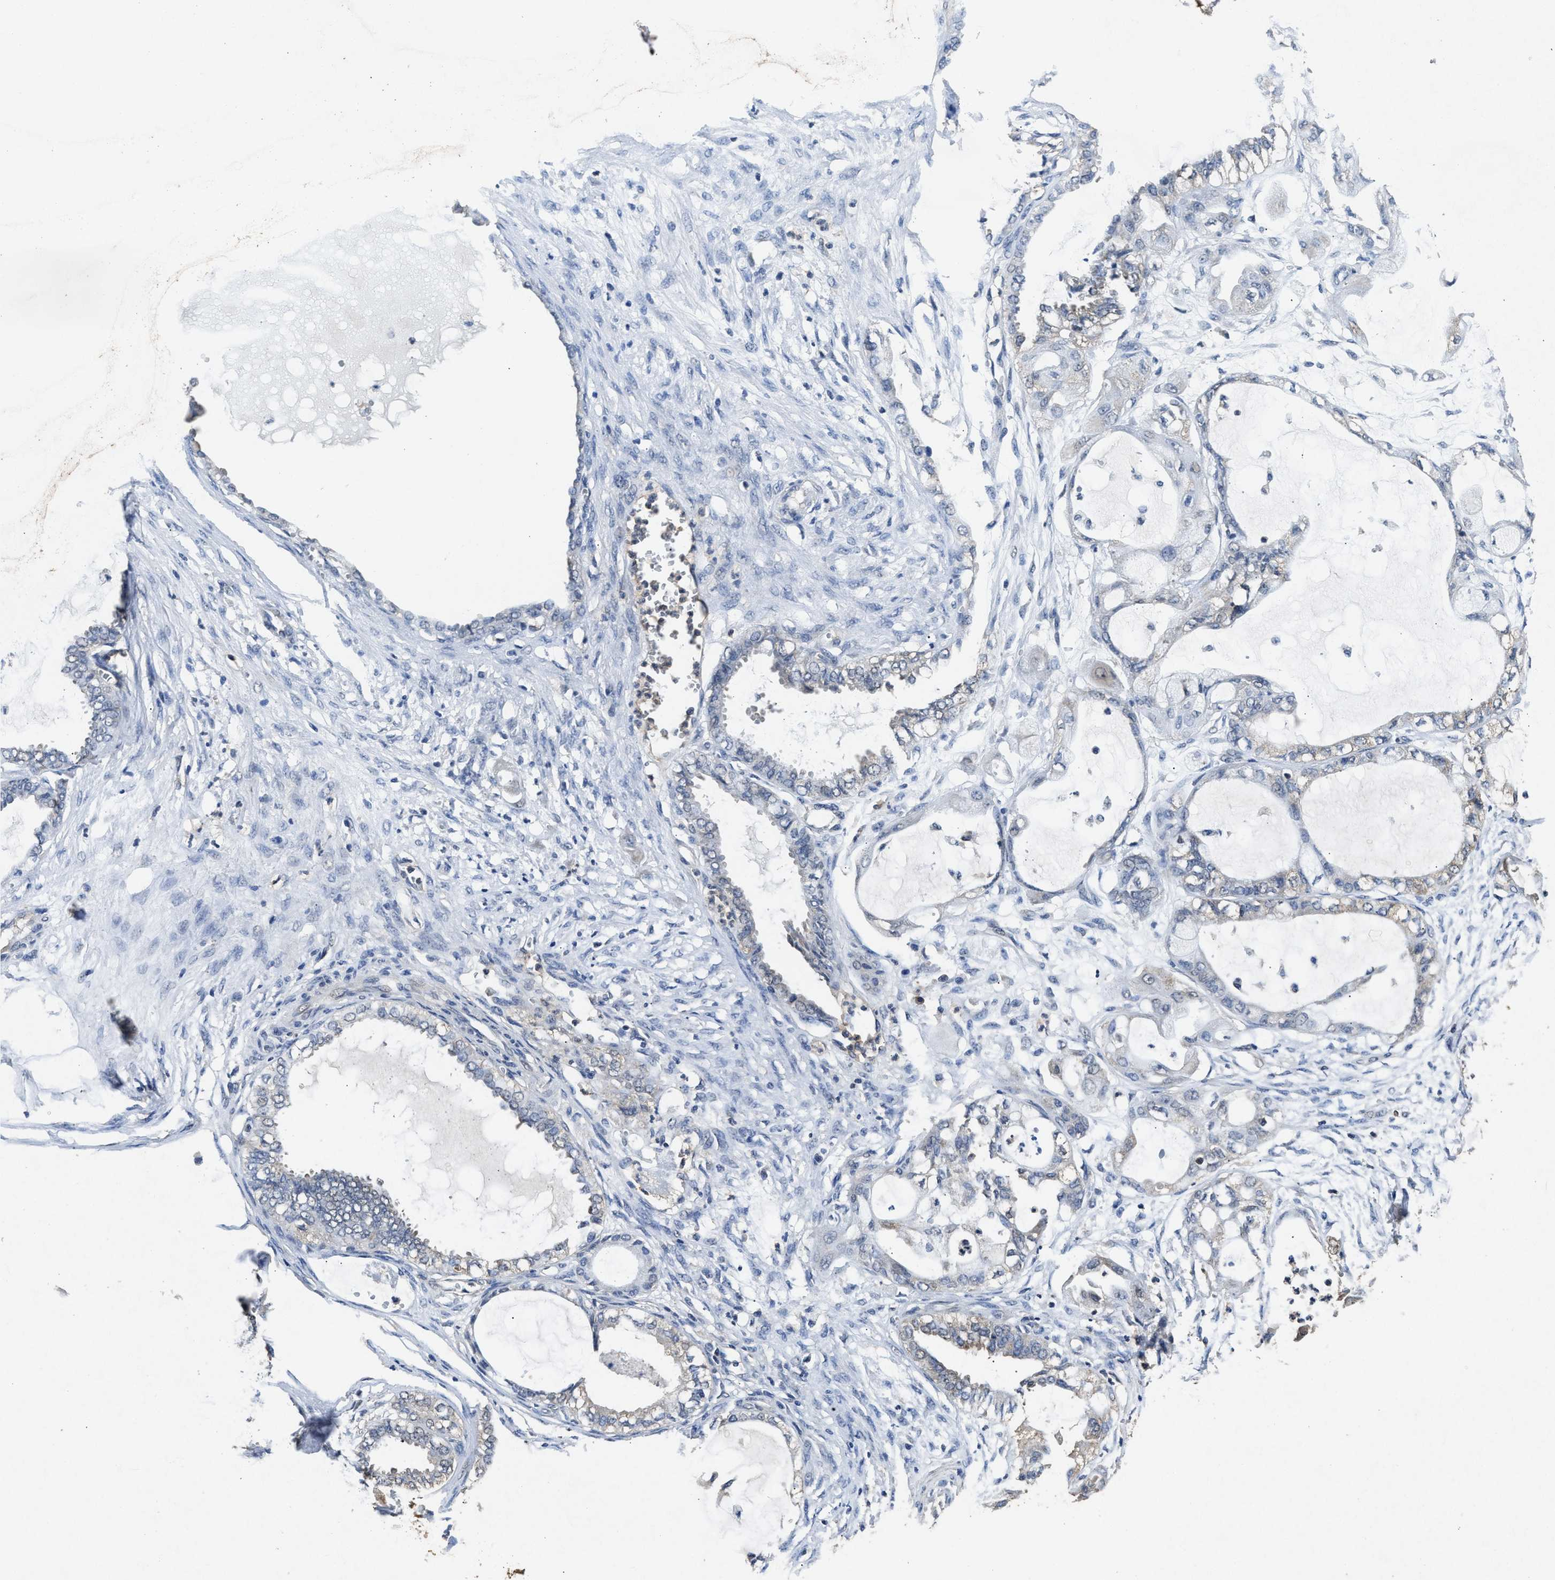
{"staining": {"intensity": "weak", "quantity": "<25%", "location": "cytoplasmic/membranous"}, "tissue": "ovarian cancer", "cell_type": "Tumor cells", "image_type": "cancer", "snomed": [{"axis": "morphology", "description": "Carcinoma, NOS"}, {"axis": "morphology", "description": "Carcinoma, endometroid"}, {"axis": "topography", "description": "Ovary"}], "caption": "Endometroid carcinoma (ovarian) was stained to show a protein in brown. There is no significant positivity in tumor cells.", "gene": "ACAT2", "patient": {"sex": "female", "age": 50}}